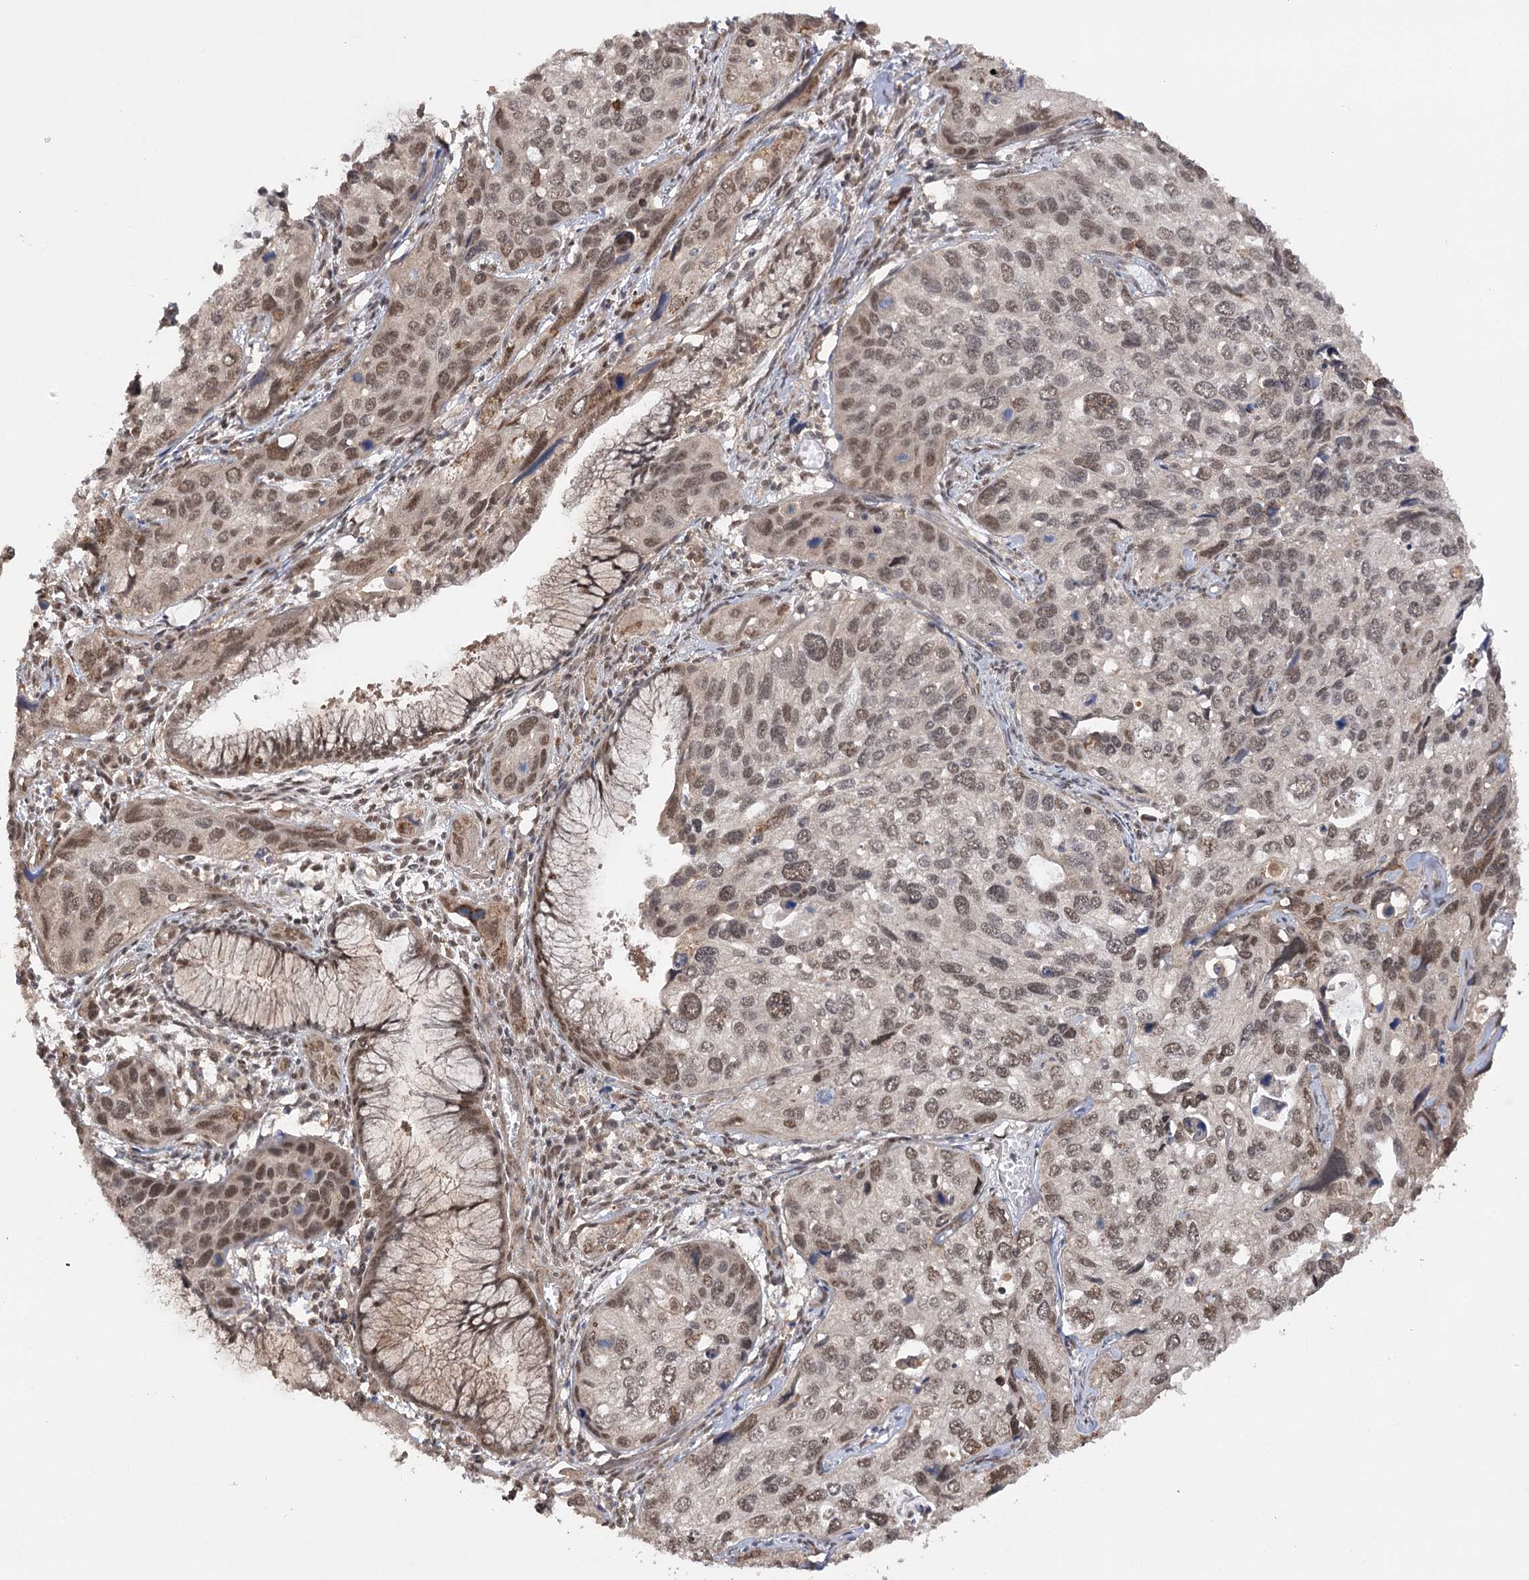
{"staining": {"intensity": "moderate", "quantity": ">75%", "location": "nuclear"}, "tissue": "cervical cancer", "cell_type": "Tumor cells", "image_type": "cancer", "snomed": [{"axis": "morphology", "description": "Squamous cell carcinoma, NOS"}, {"axis": "topography", "description": "Cervix"}], "caption": "Immunohistochemical staining of human cervical cancer displays medium levels of moderate nuclear protein positivity in approximately >75% of tumor cells.", "gene": "TENM2", "patient": {"sex": "female", "age": 55}}